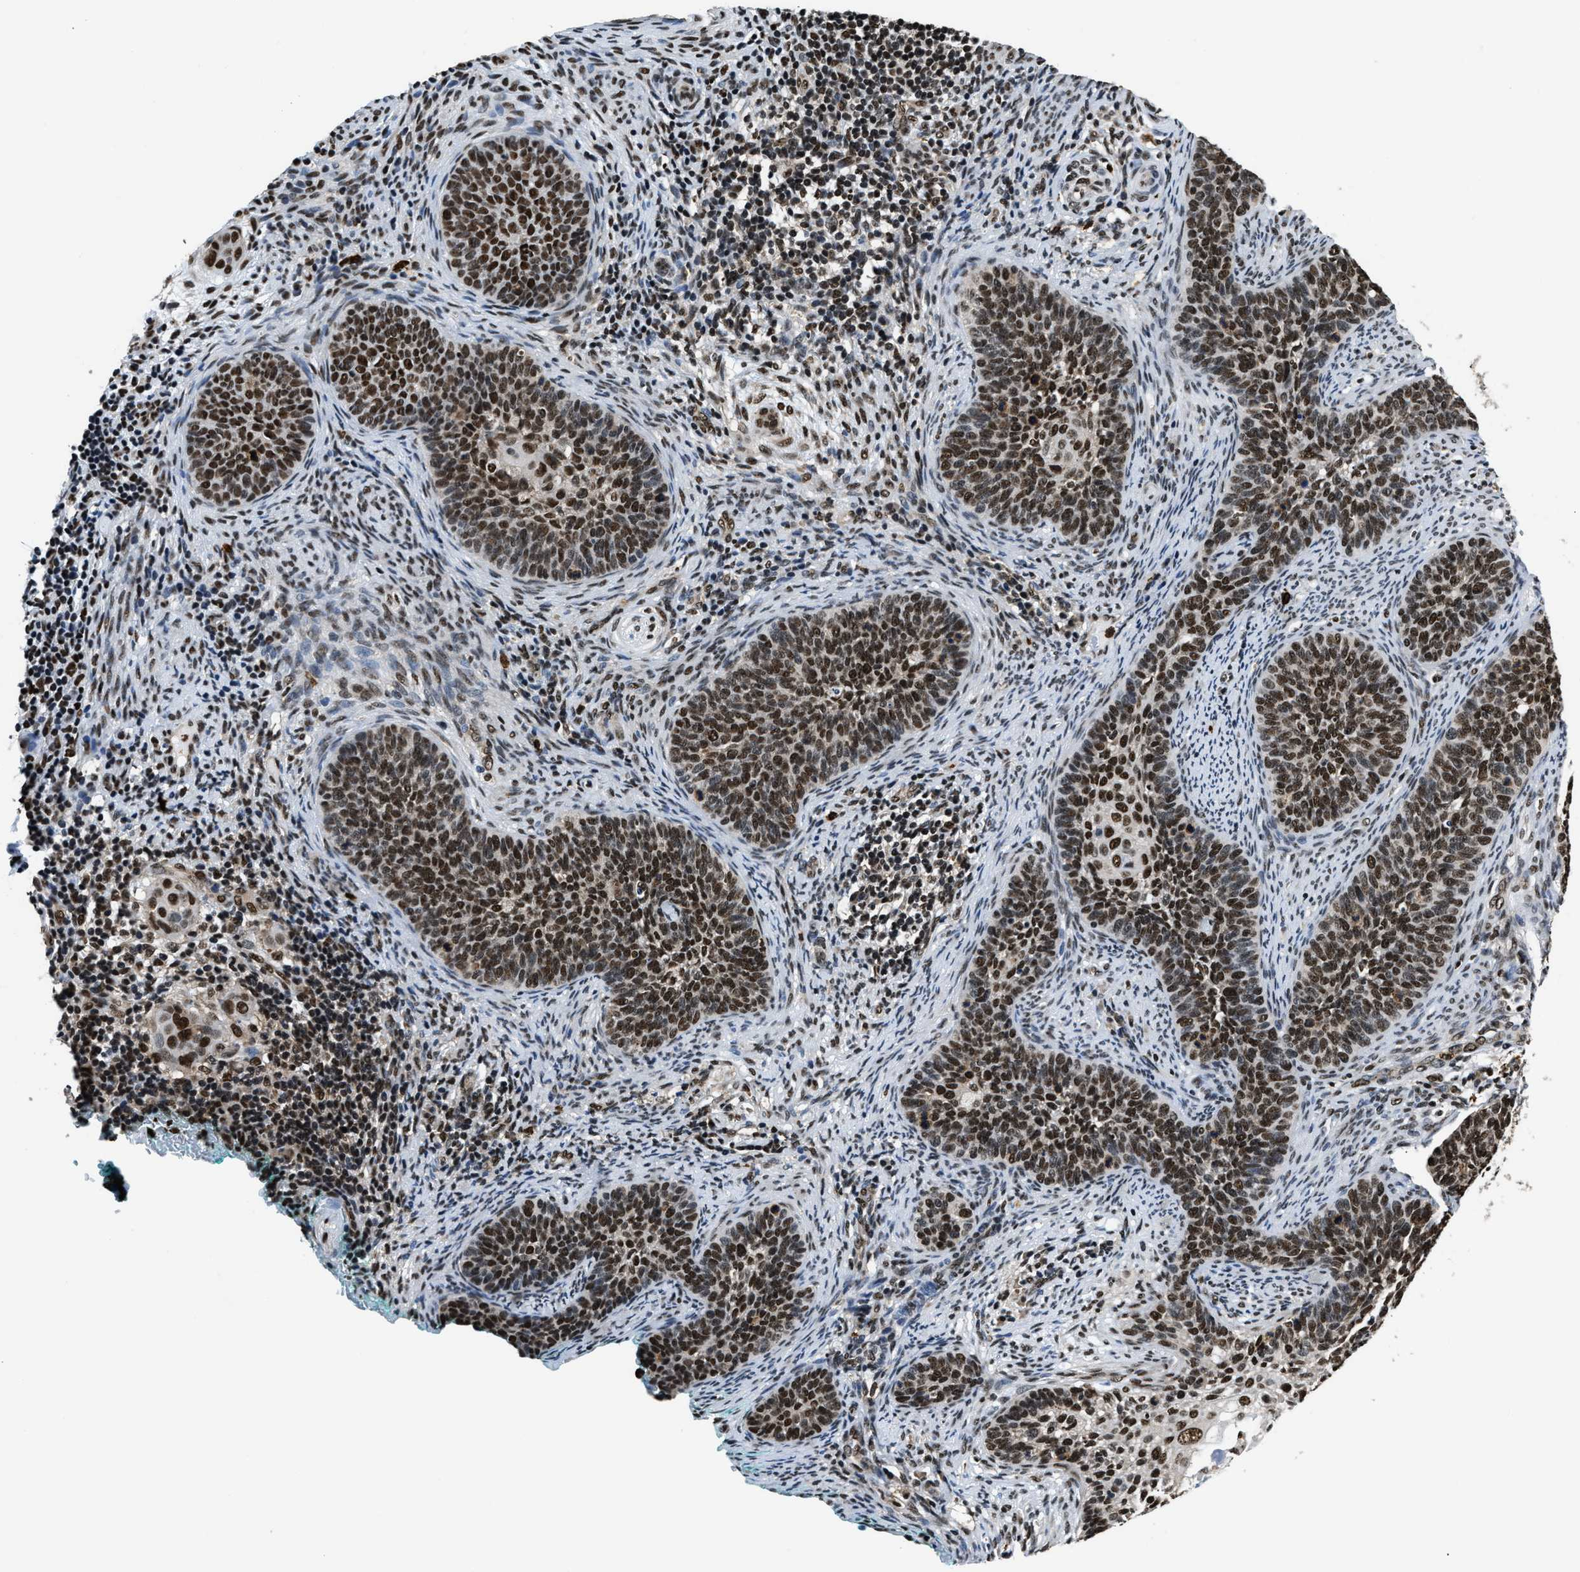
{"staining": {"intensity": "moderate", "quantity": ">75%", "location": "nuclear"}, "tissue": "cervical cancer", "cell_type": "Tumor cells", "image_type": "cancer", "snomed": [{"axis": "morphology", "description": "Squamous cell carcinoma, NOS"}, {"axis": "topography", "description": "Cervix"}], "caption": "This photomicrograph displays immunohistochemistry (IHC) staining of human cervical cancer (squamous cell carcinoma), with medium moderate nuclear positivity in approximately >75% of tumor cells.", "gene": "CCNDBP1", "patient": {"sex": "female", "age": 33}}